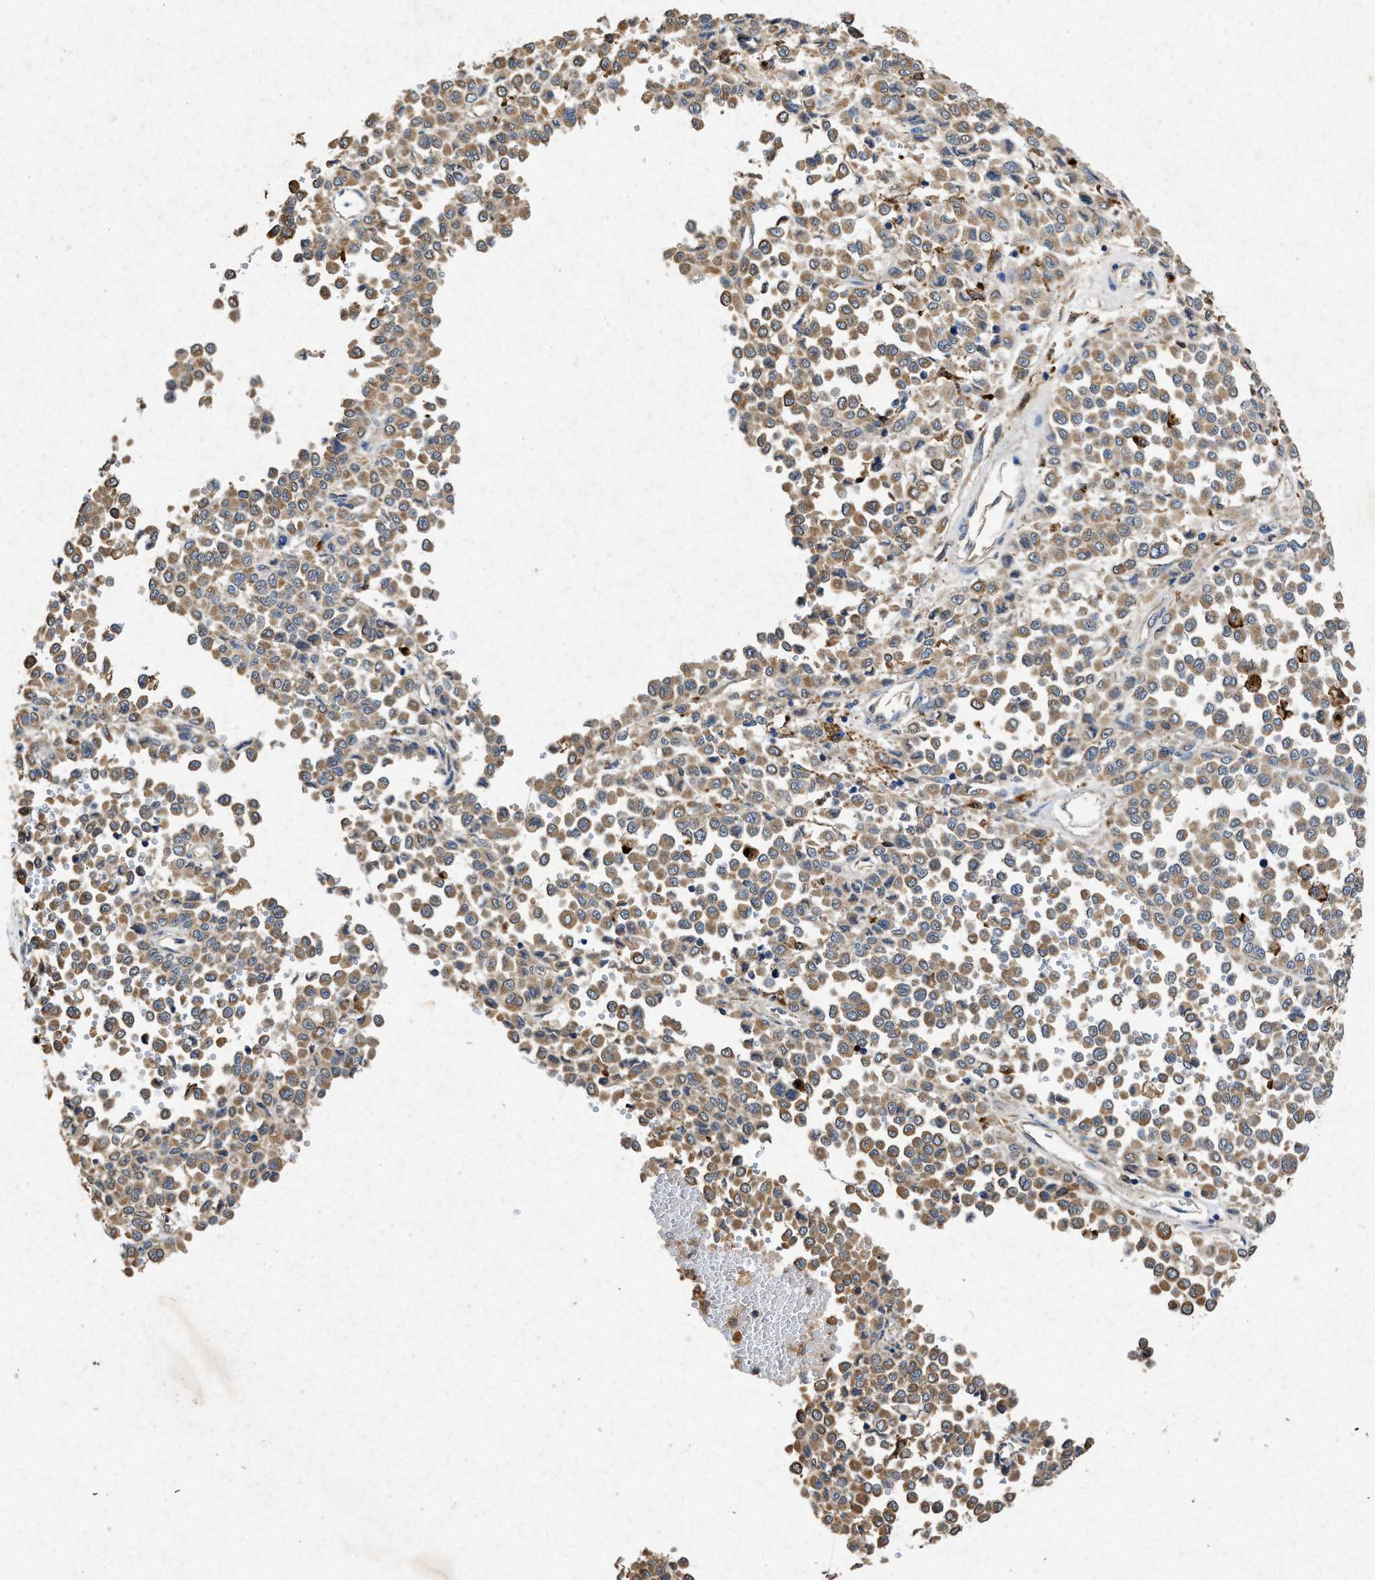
{"staining": {"intensity": "moderate", "quantity": ">75%", "location": "cytoplasmic/membranous"}, "tissue": "melanoma", "cell_type": "Tumor cells", "image_type": "cancer", "snomed": [{"axis": "morphology", "description": "Malignant melanoma, Metastatic site"}, {"axis": "topography", "description": "Pancreas"}], "caption": "Melanoma stained with a protein marker shows moderate staining in tumor cells.", "gene": "CDK15", "patient": {"sex": "female", "age": 30}}